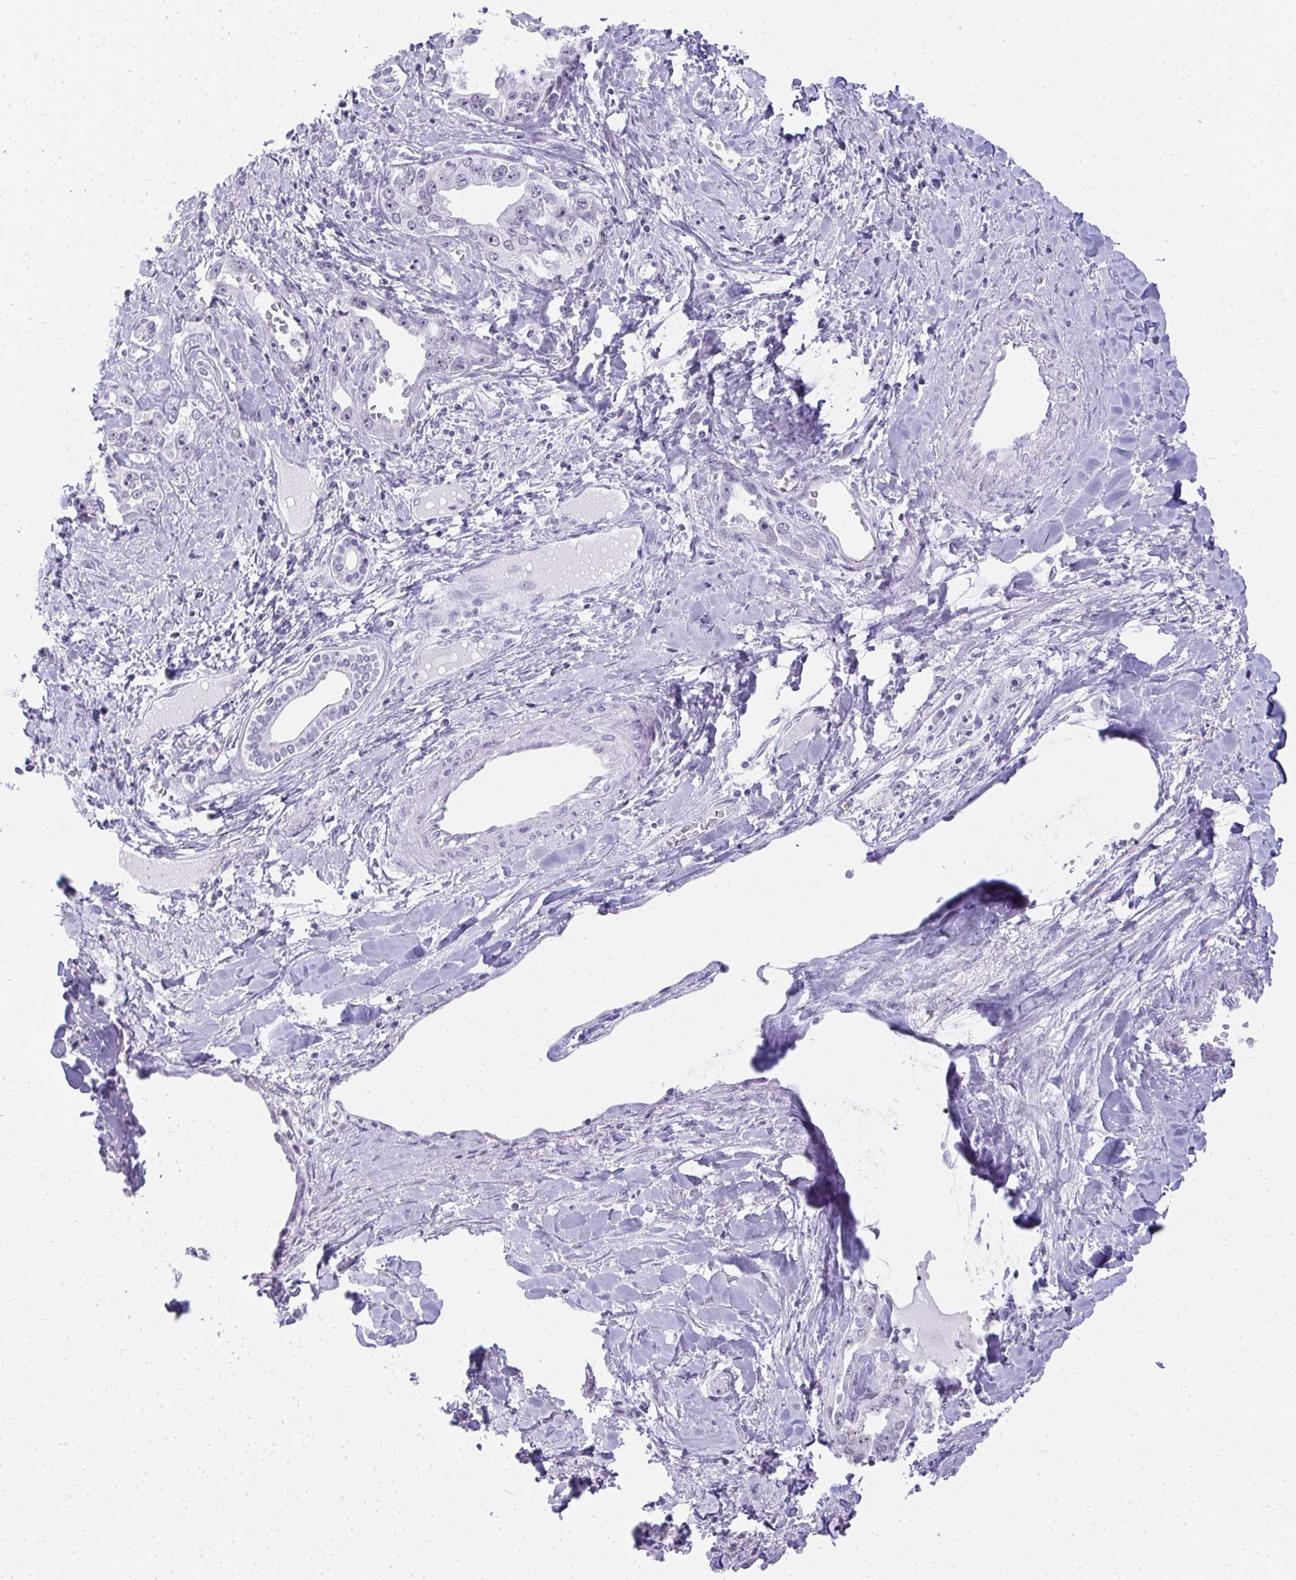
{"staining": {"intensity": "negative", "quantity": "none", "location": "none"}, "tissue": "liver cancer", "cell_type": "Tumor cells", "image_type": "cancer", "snomed": [{"axis": "morphology", "description": "Cholangiocarcinoma"}, {"axis": "topography", "description": "Liver"}], "caption": "Immunohistochemistry histopathology image of human liver cholangiocarcinoma stained for a protein (brown), which demonstrates no expression in tumor cells.", "gene": "PLA2G1B", "patient": {"sex": "male", "age": 59}}